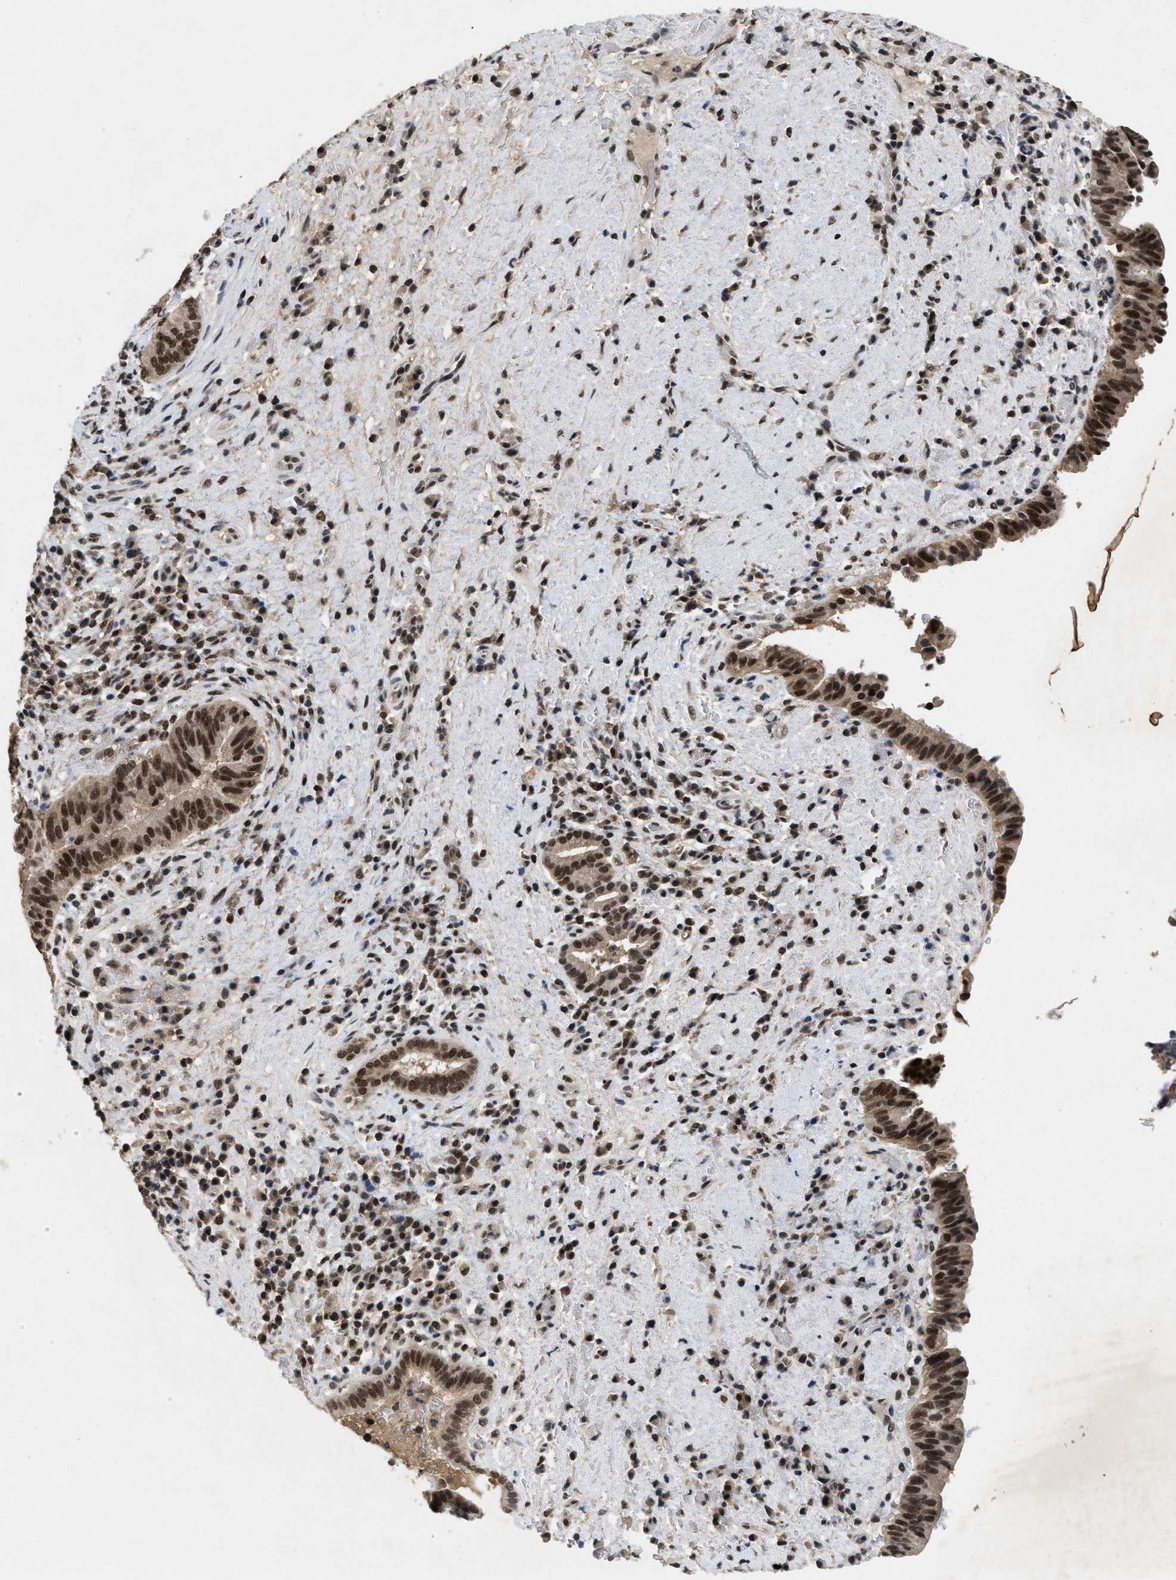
{"staining": {"intensity": "moderate", "quantity": ">75%", "location": "nuclear"}, "tissue": "liver cancer", "cell_type": "Tumor cells", "image_type": "cancer", "snomed": [{"axis": "morphology", "description": "Cholangiocarcinoma"}, {"axis": "topography", "description": "Liver"}], "caption": "Tumor cells exhibit medium levels of moderate nuclear staining in approximately >75% of cells in human liver cancer.", "gene": "ZNF346", "patient": {"sex": "female", "age": 38}}